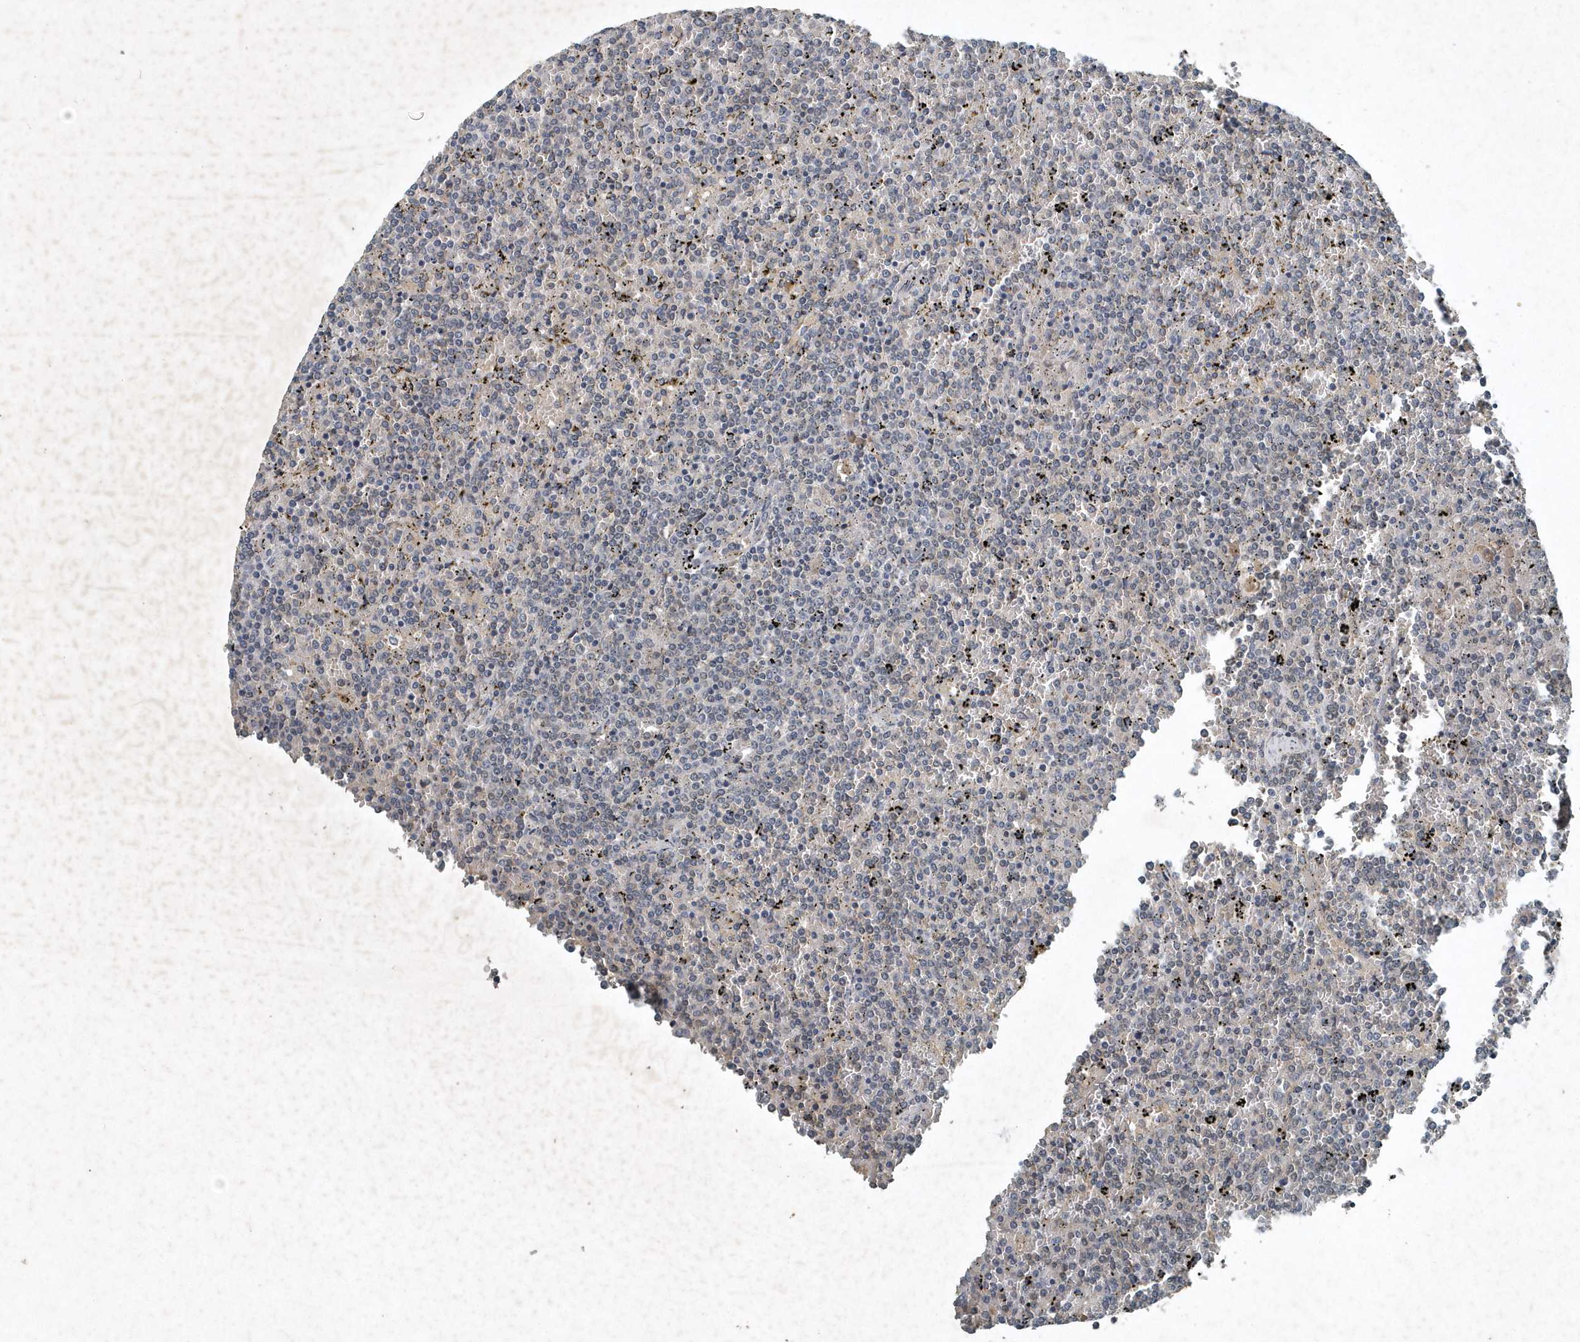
{"staining": {"intensity": "negative", "quantity": "none", "location": "none"}, "tissue": "lymphoma", "cell_type": "Tumor cells", "image_type": "cancer", "snomed": [{"axis": "morphology", "description": "Malignant lymphoma, non-Hodgkin's type, Low grade"}, {"axis": "topography", "description": "Spleen"}], "caption": "Immunohistochemistry of human low-grade malignant lymphoma, non-Hodgkin's type reveals no staining in tumor cells. Nuclei are stained in blue.", "gene": "SCFD2", "patient": {"sex": "female", "age": 19}}